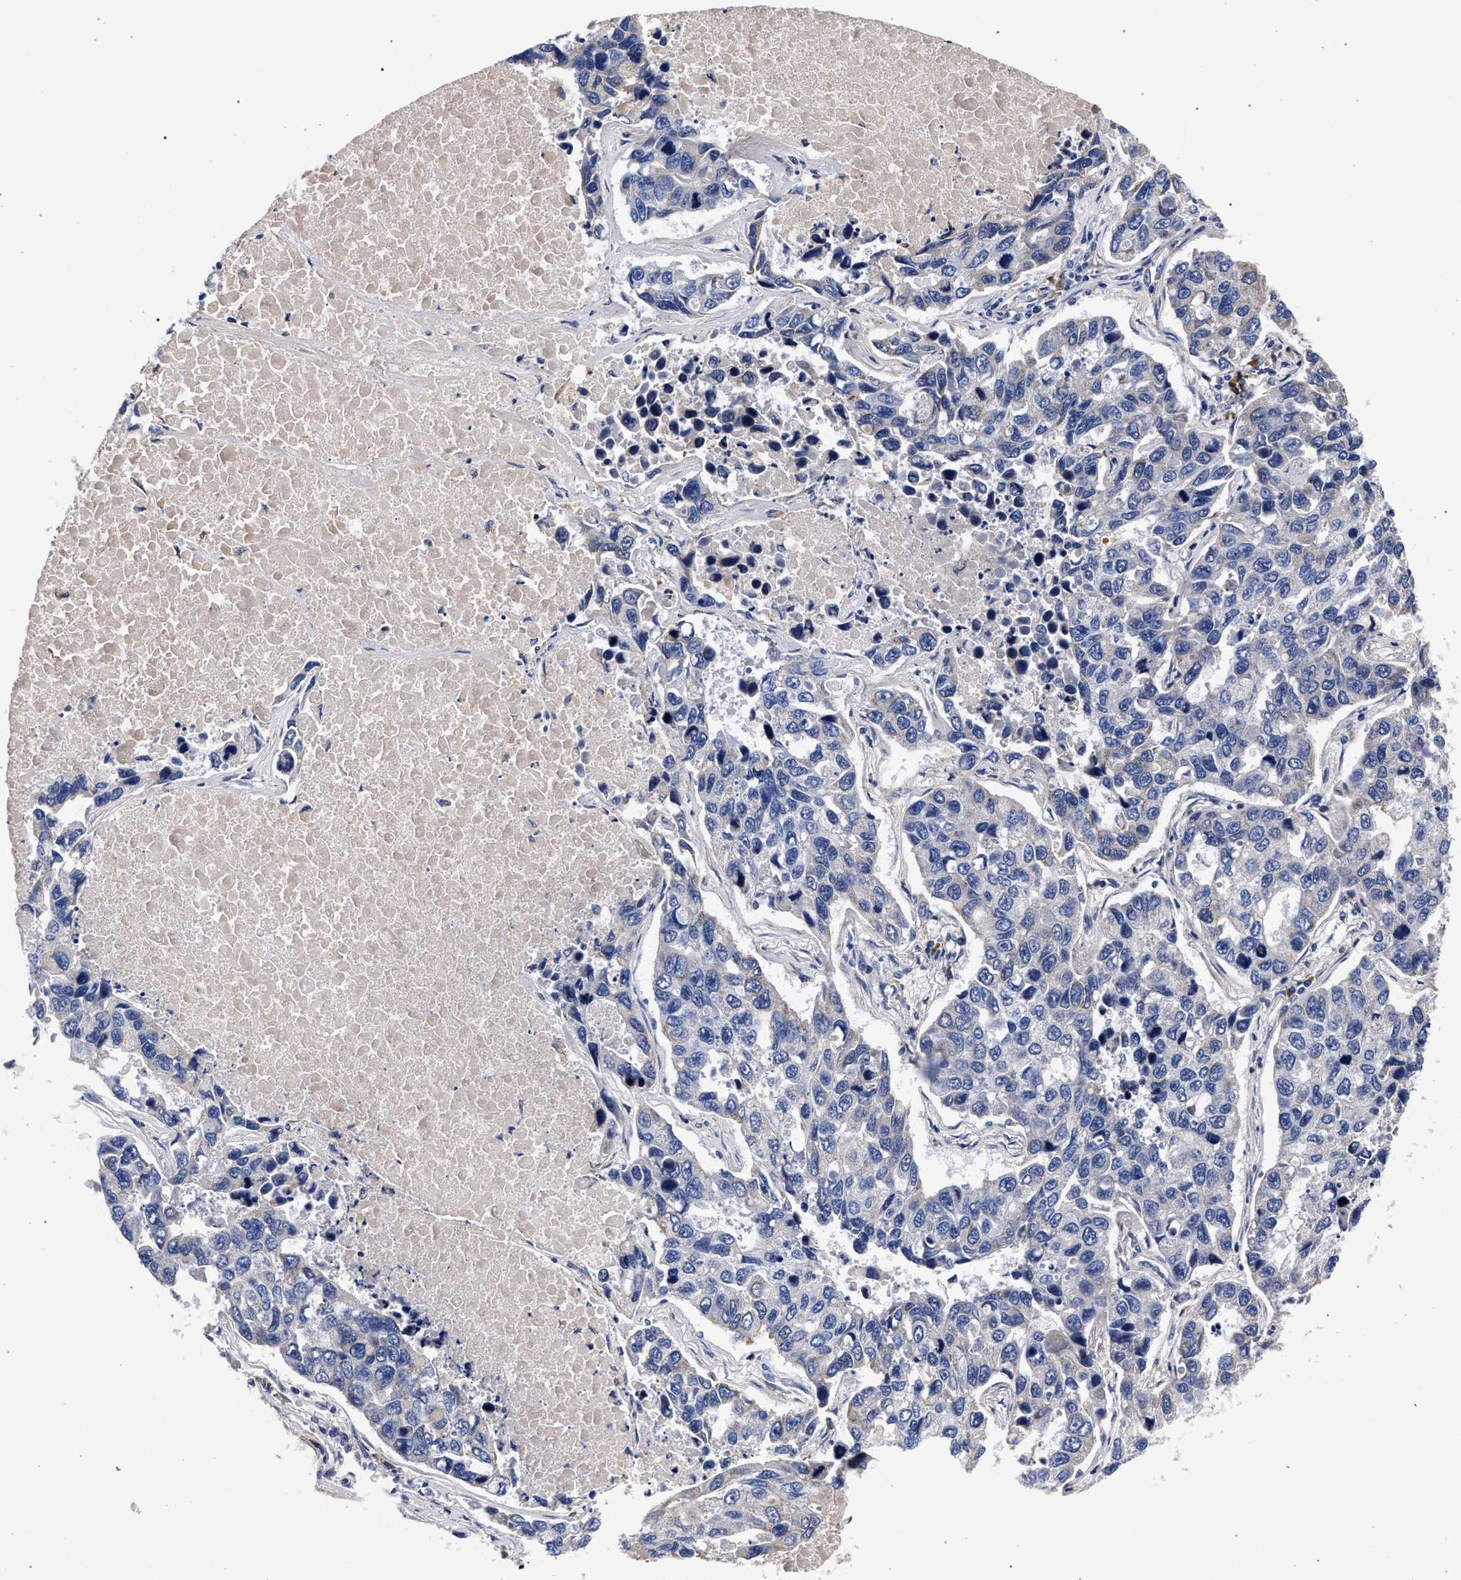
{"staining": {"intensity": "negative", "quantity": "none", "location": "none"}, "tissue": "lung cancer", "cell_type": "Tumor cells", "image_type": "cancer", "snomed": [{"axis": "morphology", "description": "Adenocarcinoma, NOS"}, {"axis": "topography", "description": "Lung"}], "caption": "A histopathology image of lung cancer stained for a protein reveals no brown staining in tumor cells.", "gene": "ACOX1", "patient": {"sex": "male", "age": 64}}